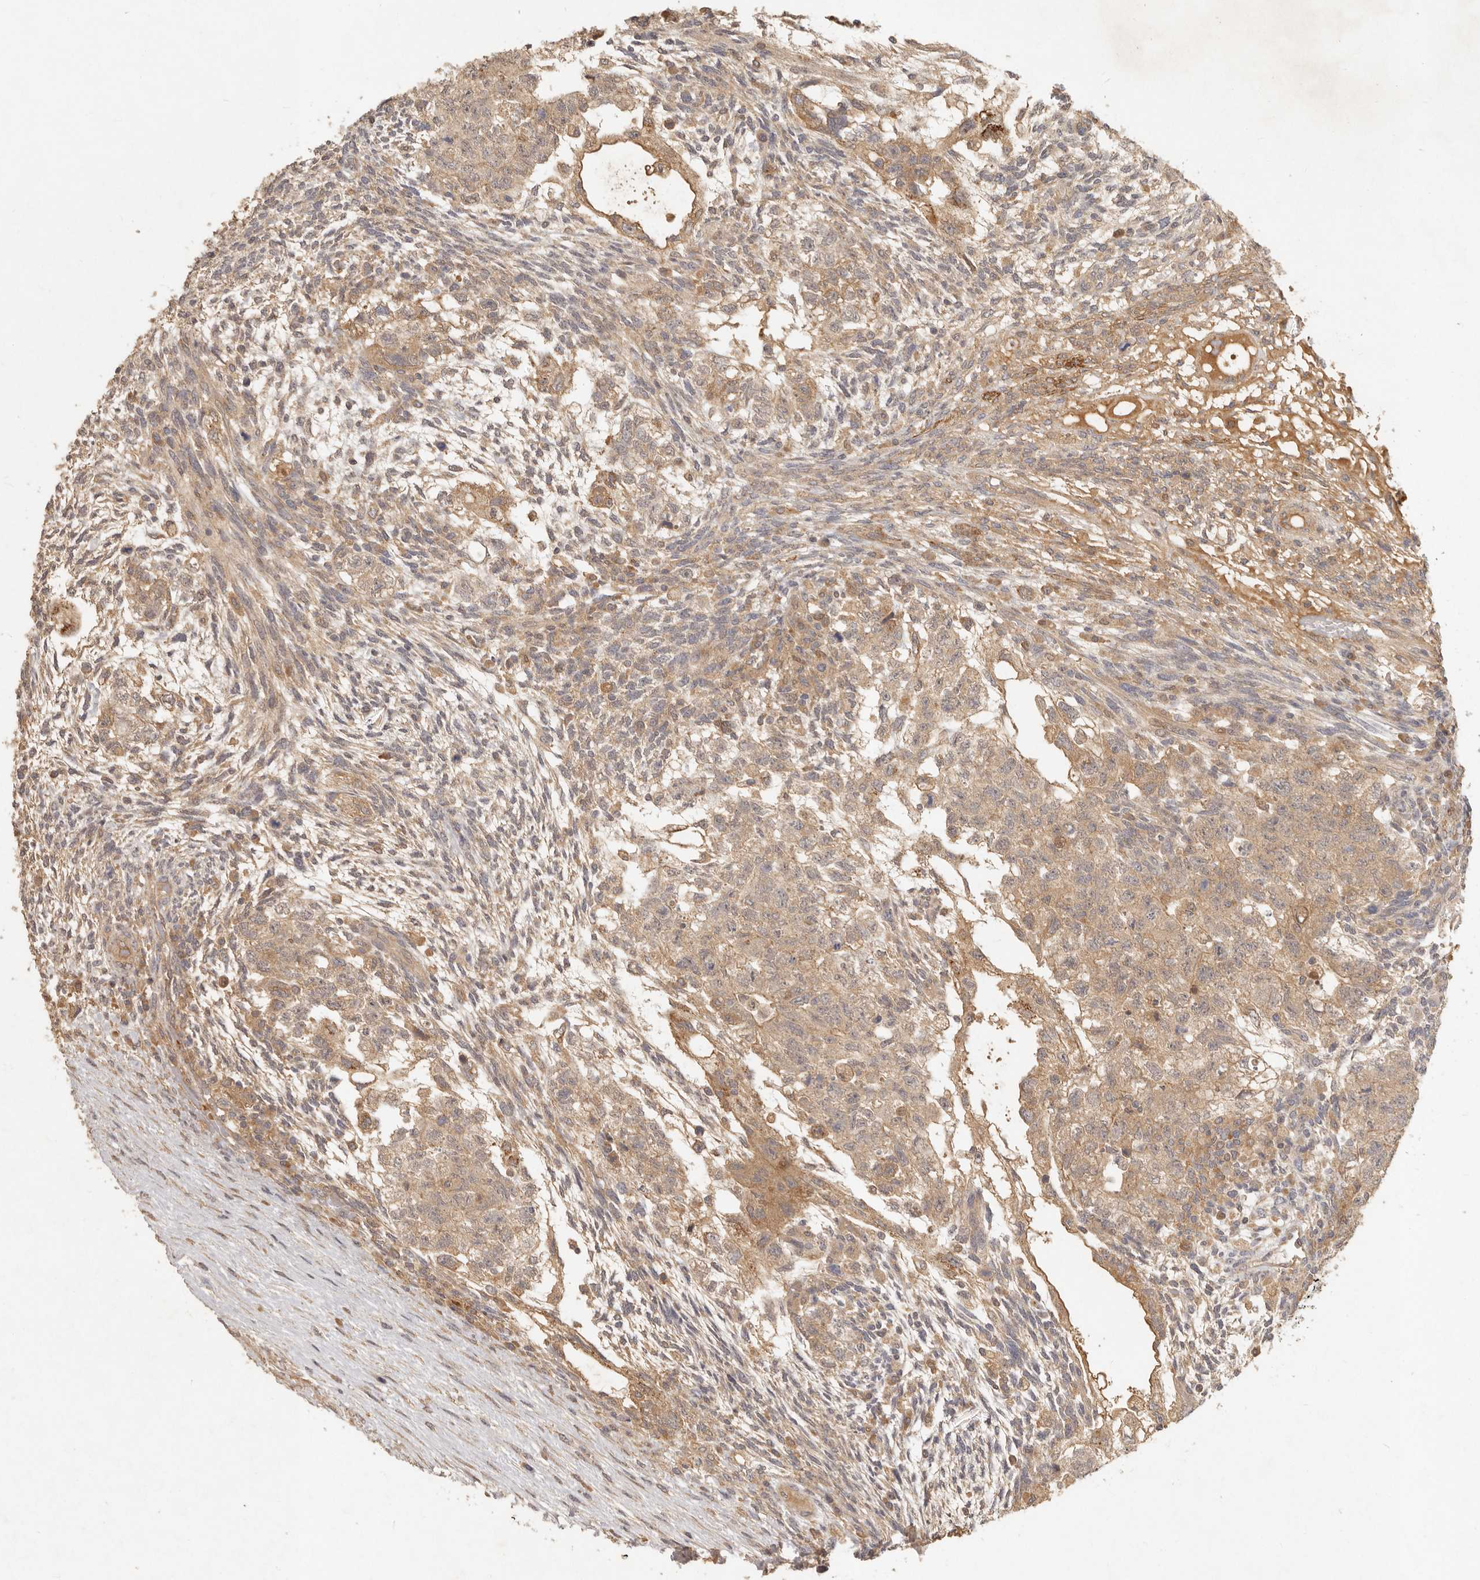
{"staining": {"intensity": "moderate", "quantity": ">75%", "location": "cytoplasmic/membranous"}, "tissue": "testis cancer", "cell_type": "Tumor cells", "image_type": "cancer", "snomed": [{"axis": "morphology", "description": "Normal tissue, NOS"}, {"axis": "morphology", "description": "Carcinoma, Embryonal, NOS"}, {"axis": "topography", "description": "Testis"}], "caption": "About >75% of tumor cells in testis cancer (embryonal carcinoma) display moderate cytoplasmic/membranous protein positivity as visualized by brown immunohistochemical staining.", "gene": "VIPR1", "patient": {"sex": "male", "age": 36}}